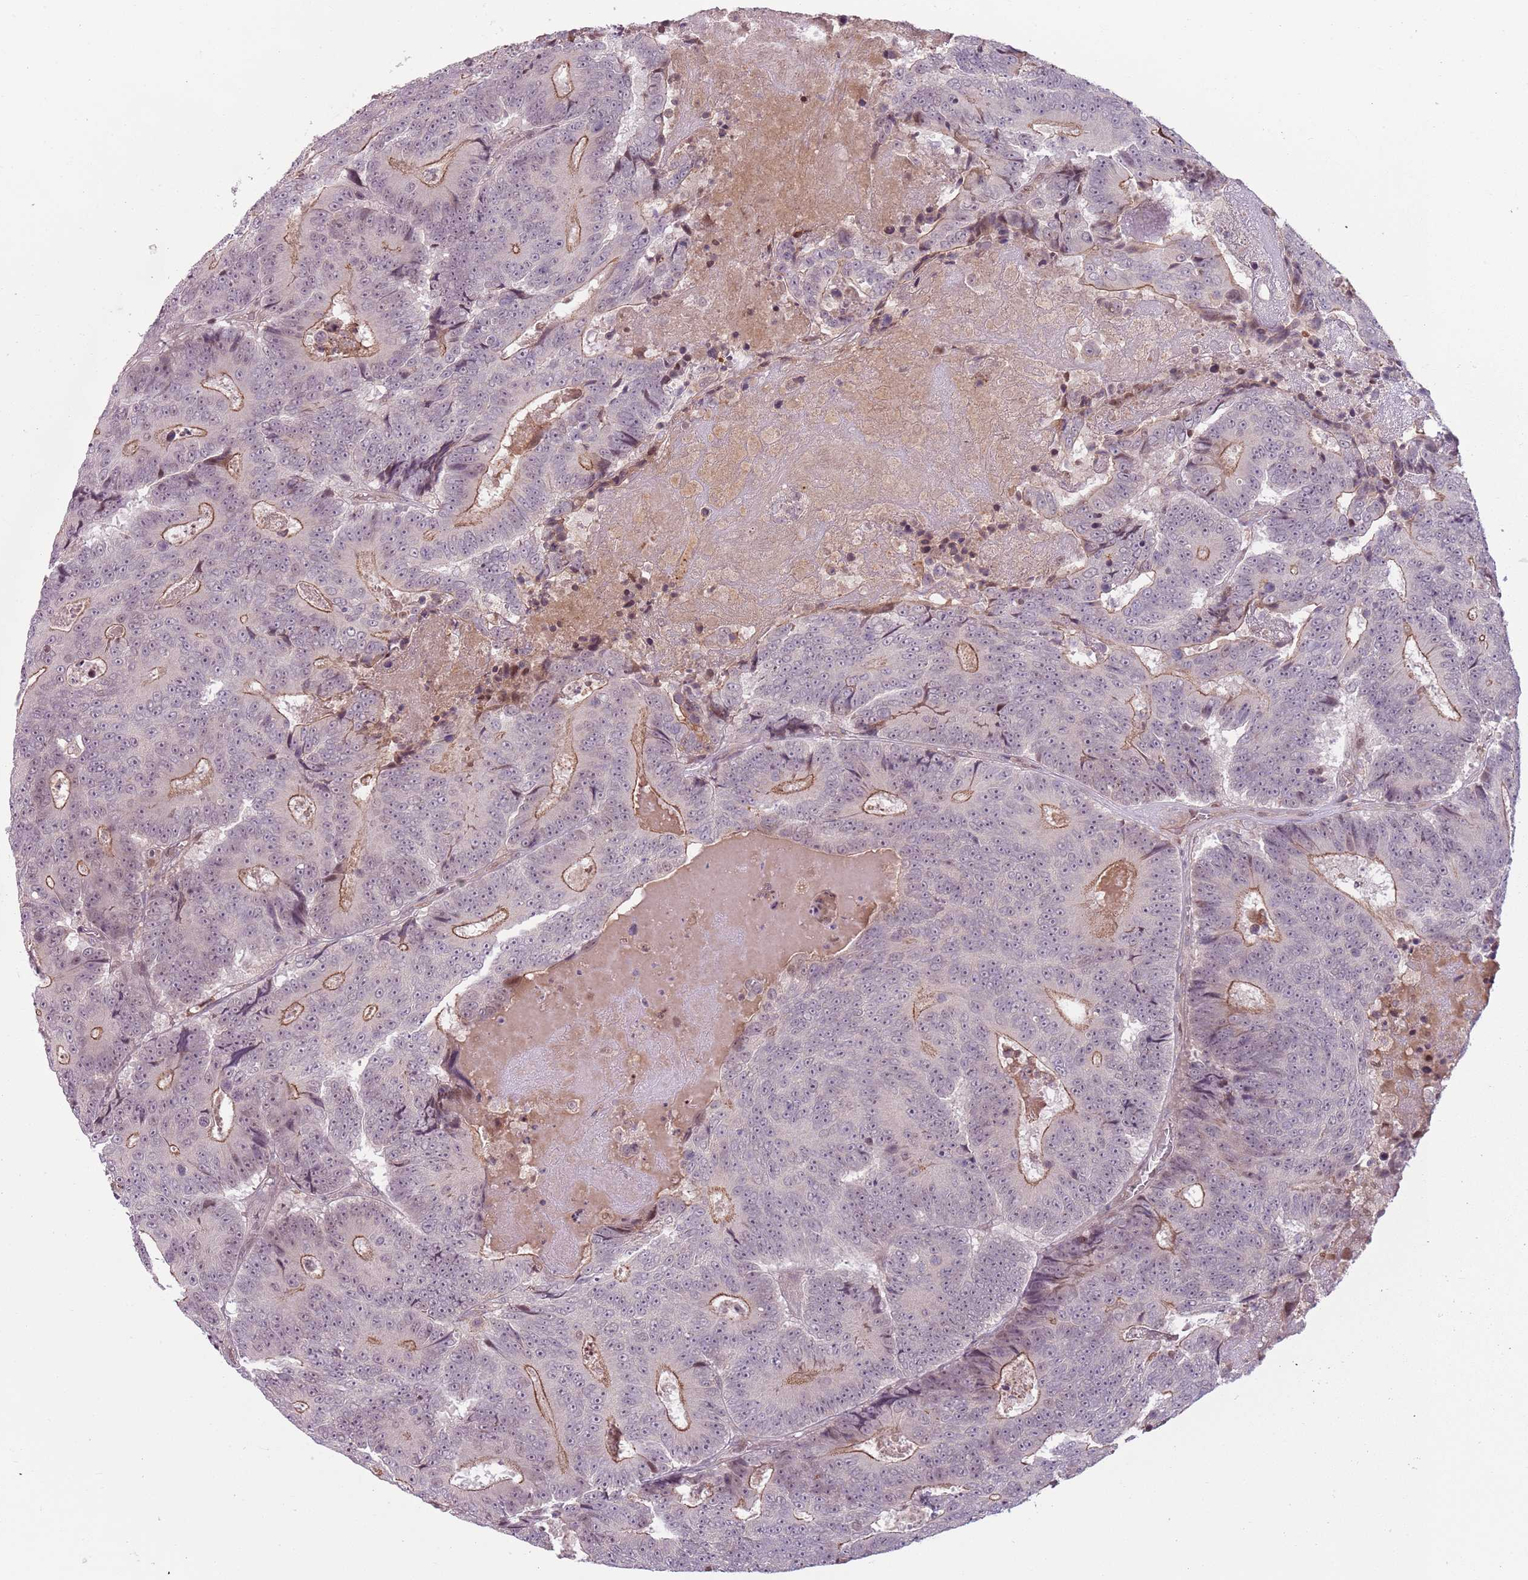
{"staining": {"intensity": "moderate", "quantity": "25%-75%", "location": "cytoplasmic/membranous"}, "tissue": "colorectal cancer", "cell_type": "Tumor cells", "image_type": "cancer", "snomed": [{"axis": "morphology", "description": "Adenocarcinoma, NOS"}, {"axis": "topography", "description": "Colon"}], "caption": "A medium amount of moderate cytoplasmic/membranous positivity is present in about 25%-75% of tumor cells in colorectal cancer (adenocarcinoma) tissue. The staining was performed using DAB (3,3'-diaminobenzidine), with brown indicating positive protein expression. Nuclei are stained blue with hematoxylin.", "gene": "ADGRG1", "patient": {"sex": "male", "age": 83}}